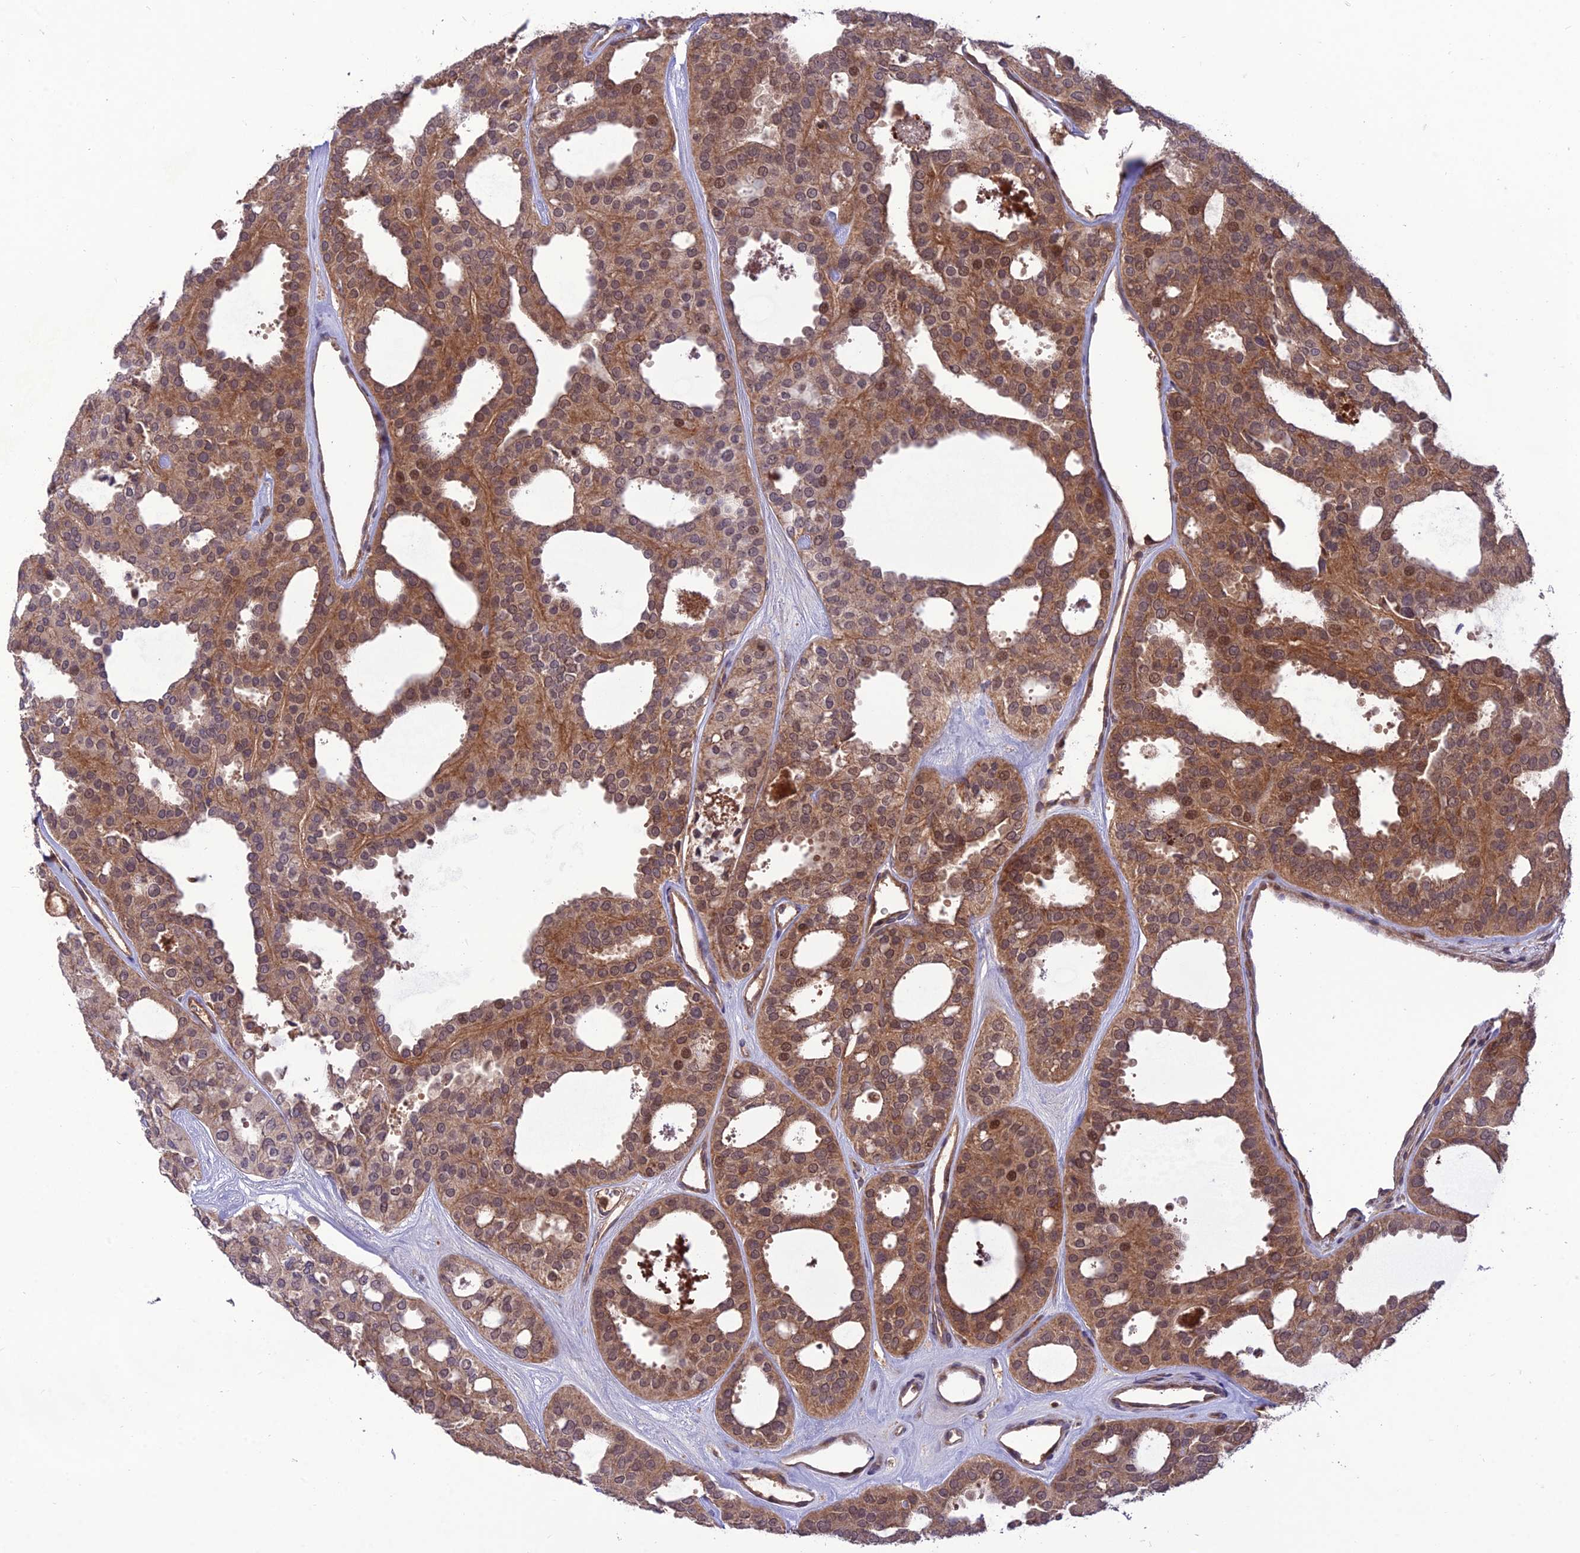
{"staining": {"intensity": "moderate", "quantity": ">75%", "location": "cytoplasmic/membranous,nuclear"}, "tissue": "thyroid cancer", "cell_type": "Tumor cells", "image_type": "cancer", "snomed": [{"axis": "morphology", "description": "Follicular adenoma carcinoma, NOS"}, {"axis": "topography", "description": "Thyroid gland"}], "caption": "There is medium levels of moderate cytoplasmic/membranous and nuclear positivity in tumor cells of thyroid follicular adenoma carcinoma, as demonstrated by immunohistochemical staining (brown color).", "gene": "NDUFC1", "patient": {"sex": "male", "age": 75}}